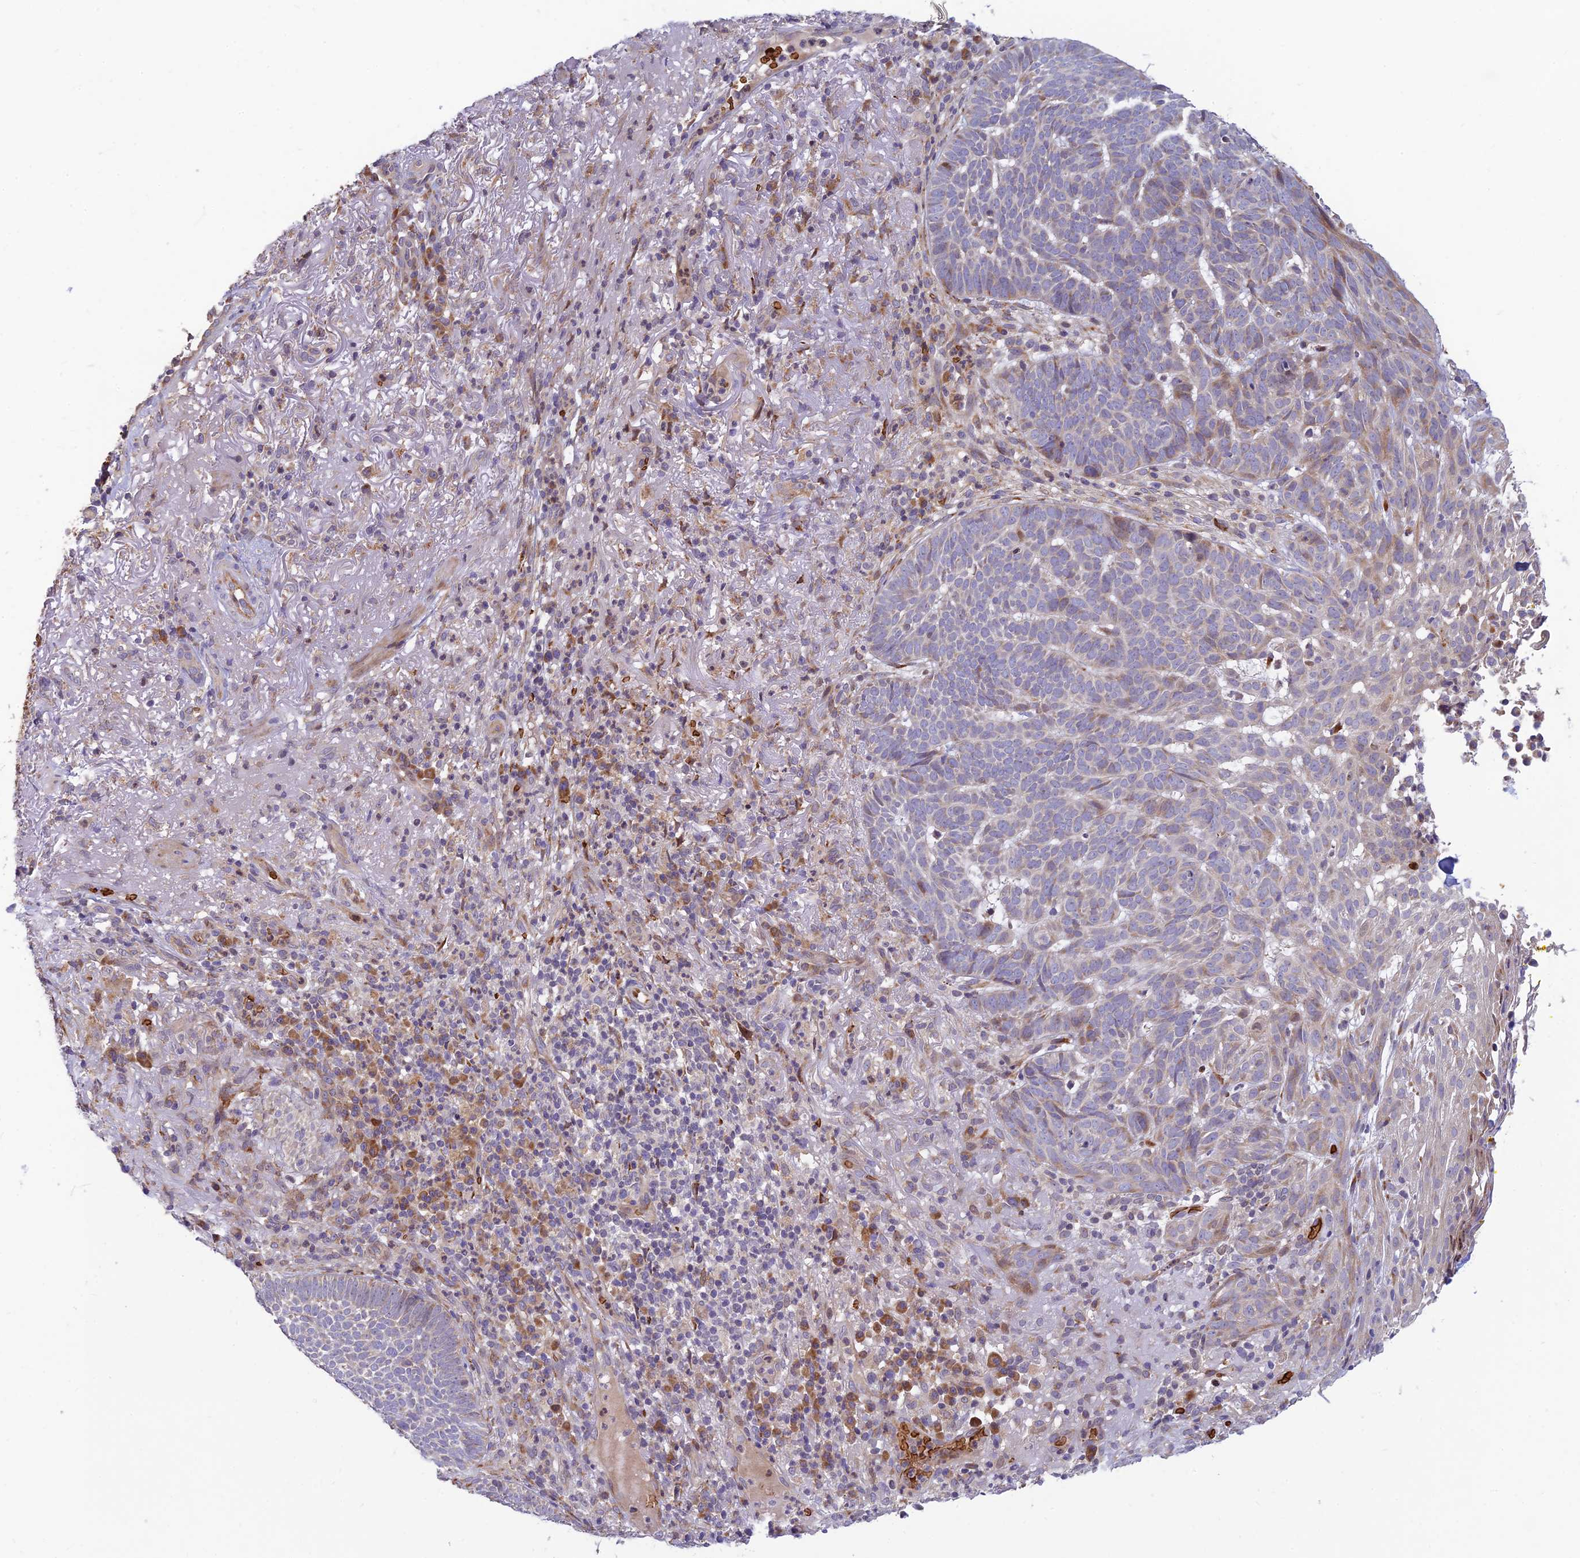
{"staining": {"intensity": "negative", "quantity": "none", "location": "none"}, "tissue": "skin cancer", "cell_type": "Tumor cells", "image_type": "cancer", "snomed": [{"axis": "morphology", "description": "Basal cell carcinoma"}, {"axis": "topography", "description": "Skin"}], "caption": "Immunohistochemistry histopathology image of neoplastic tissue: human skin basal cell carcinoma stained with DAB (3,3'-diaminobenzidine) shows no significant protein expression in tumor cells. (DAB (3,3'-diaminobenzidine) IHC with hematoxylin counter stain).", "gene": "UFSP2", "patient": {"sex": "female", "age": 78}}